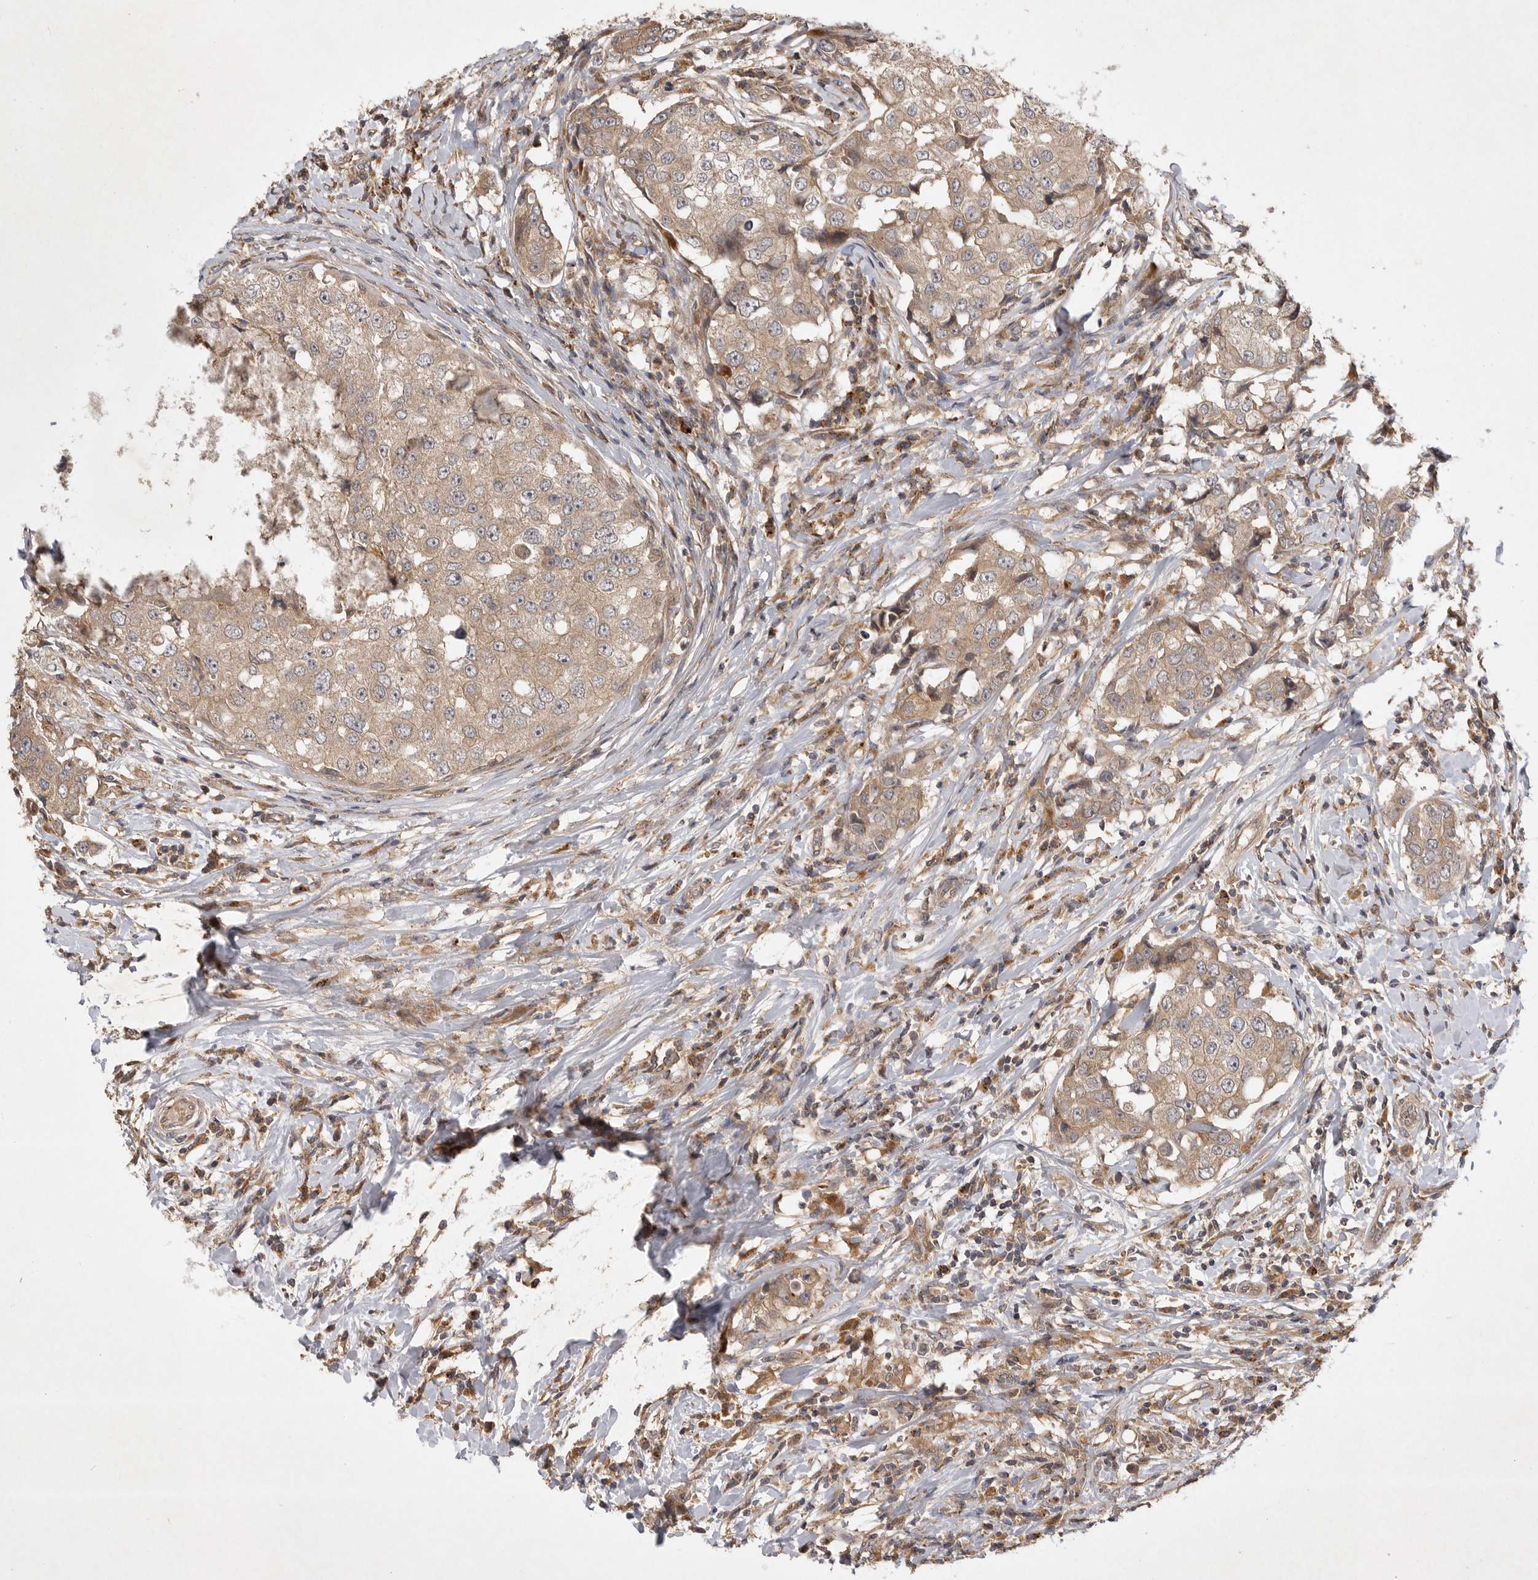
{"staining": {"intensity": "weak", "quantity": ">75%", "location": "cytoplasmic/membranous"}, "tissue": "breast cancer", "cell_type": "Tumor cells", "image_type": "cancer", "snomed": [{"axis": "morphology", "description": "Duct carcinoma"}, {"axis": "topography", "description": "Breast"}], "caption": "Protein staining of breast cancer (invasive ductal carcinoma) tissue exhibits weak cytoplasmic/membranous staining in about >75% of tumor cells.", "gene": "ZNF232", "patient": {"sex": "female", "age": 27}}